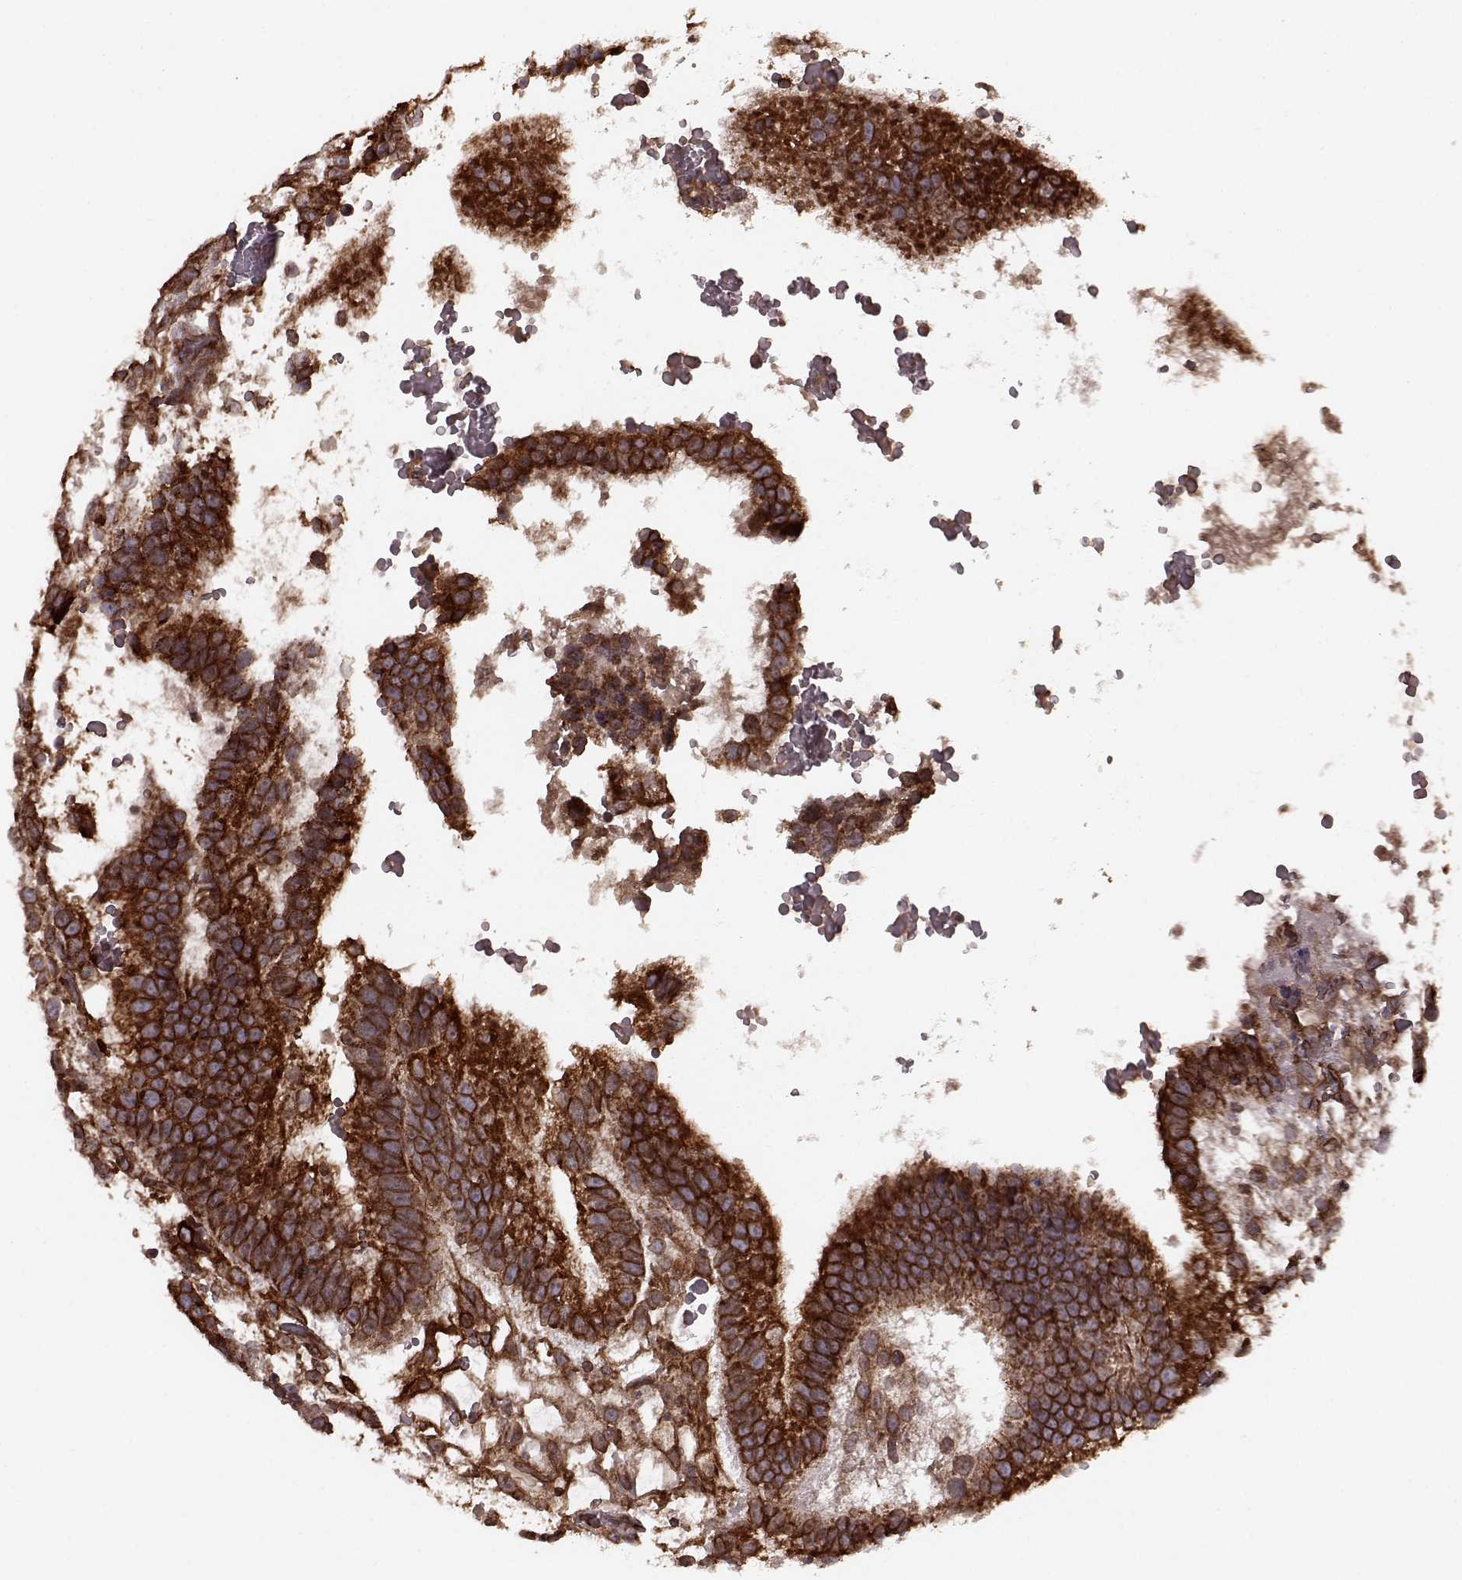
{"staining": {"intensity": "strong", "quantity": ">75%", "location": "cytoplasmic/membranous"}, "tissue": "testis cancer", "cell_type": "Tumor cells", "image_type": "cancer", "snomed": [{"axis": "morphology", "description": "Normal tissue, NOS"}, {"axis": "morphology", "description": "Carcinoma, Embryonal, NOS"}, {"axis": "topography", "description": "Testis"}, {"axis": "topography", "description": "Epididymis"}], "caption": "High-power microscopy captured an immunohistochemistry (IHC) photomicrograph of testis cancer, revealing strong cytoplasmic/membranous positivity in approximately >75% of tumor cells. (DAB IHC, brown staining for protein, blue staining for nuclei).", "gene": "AGPAT1", "patient": {"sex": "male", "age": 32}}